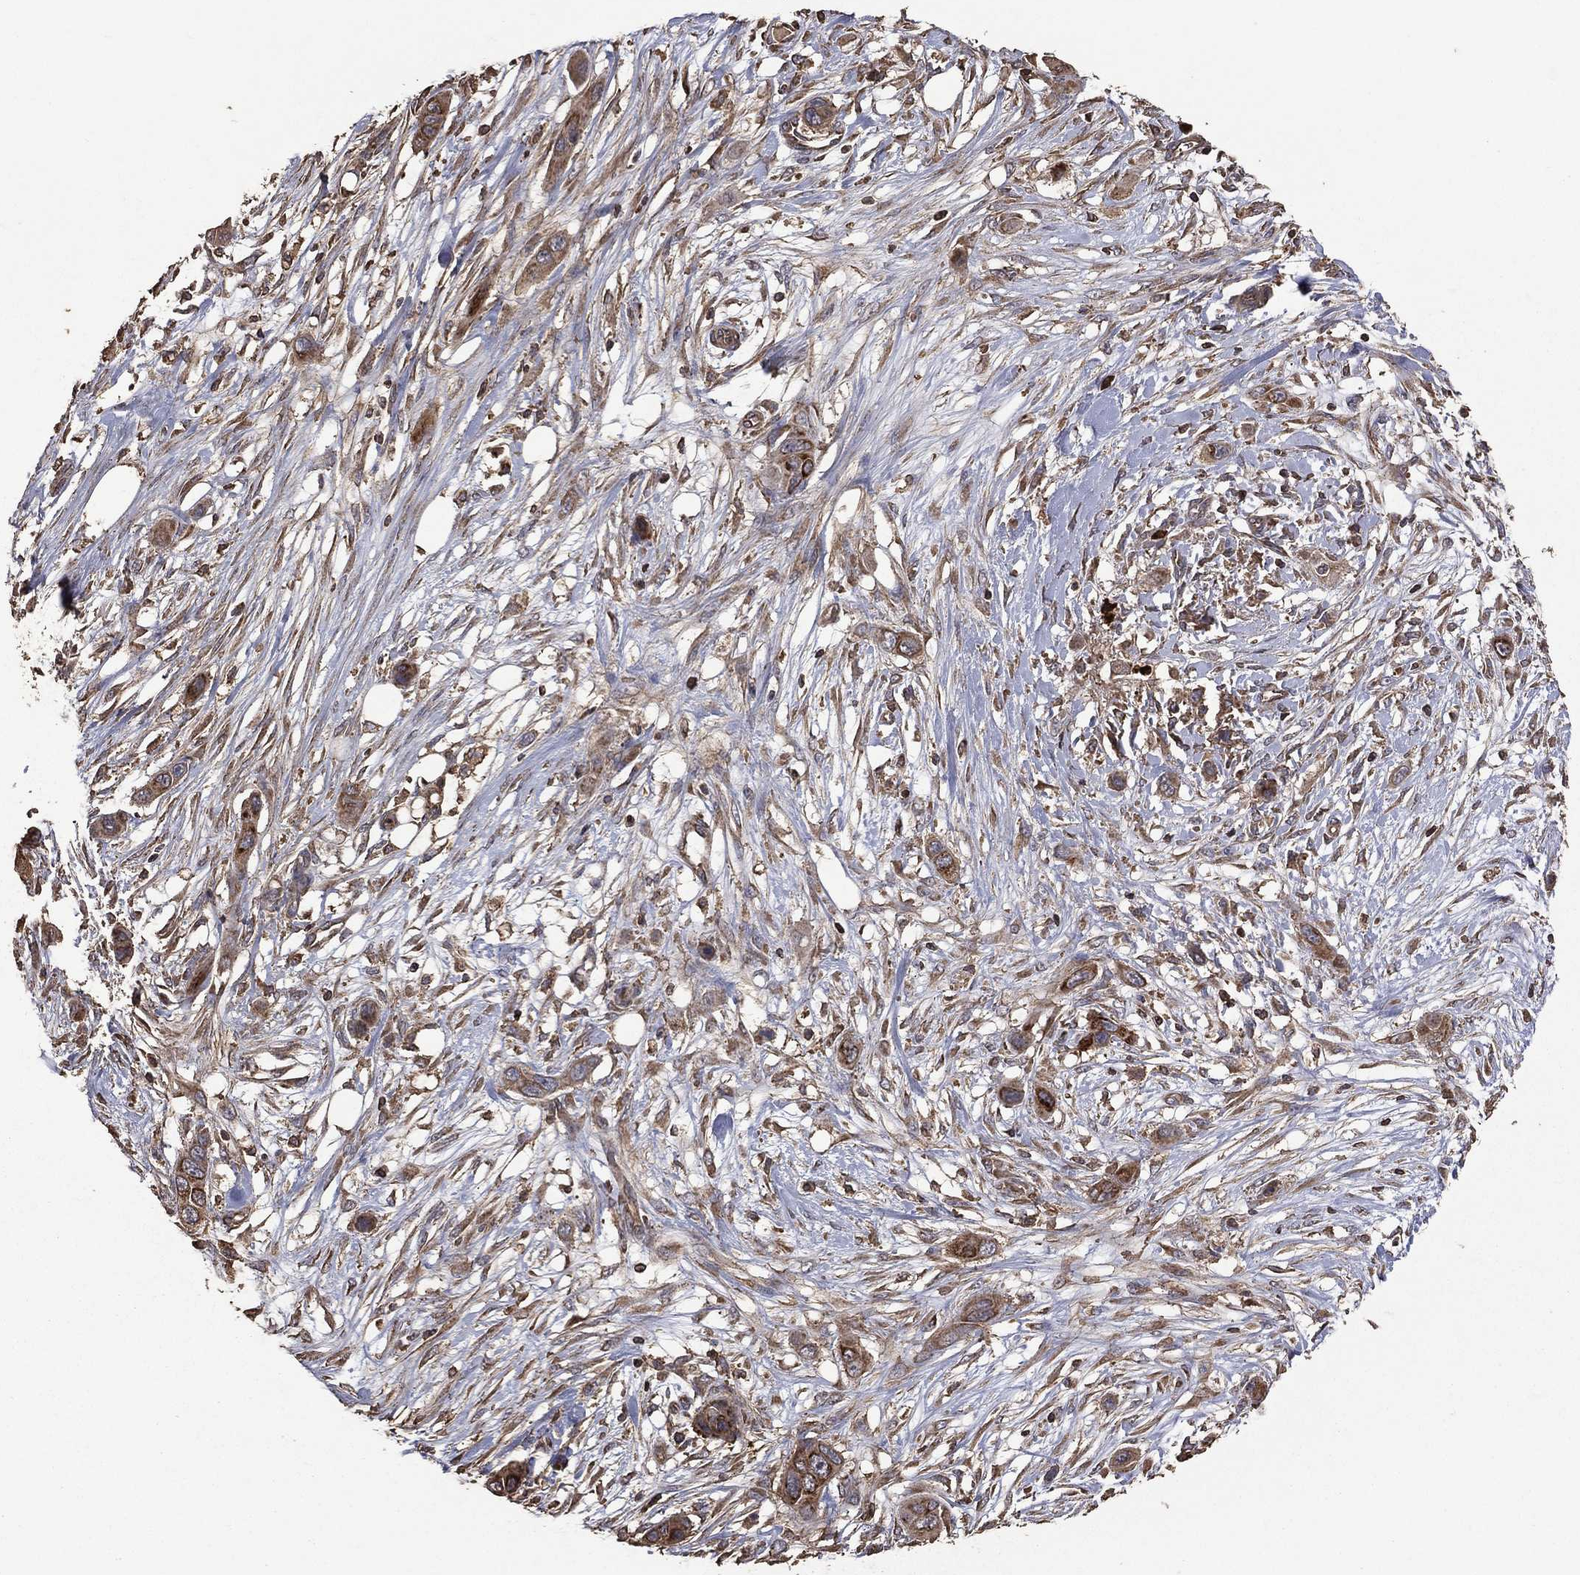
{"staining": {"intensity": "moderate", "quantity": ">75%", "location": "cytoplasmic/membranous"}, "tissue": "skin cancer", "cell_type": "Tumor cells", "image_type": "cancer", "snomed": [{"axis": "morphology", "description": "Squamous cell carcinoma, NOS"}, {"axis": "topography", "description": "Skin"}], "caption": "DAB immunohistochemical staining of human skin squamous cell carcinoma displays moderate cytoplasmic/membranous protein expression in approximately >75% of tumor cells.", "gene": "METTL27", "patient": {"sex": "male", "age": 79}}